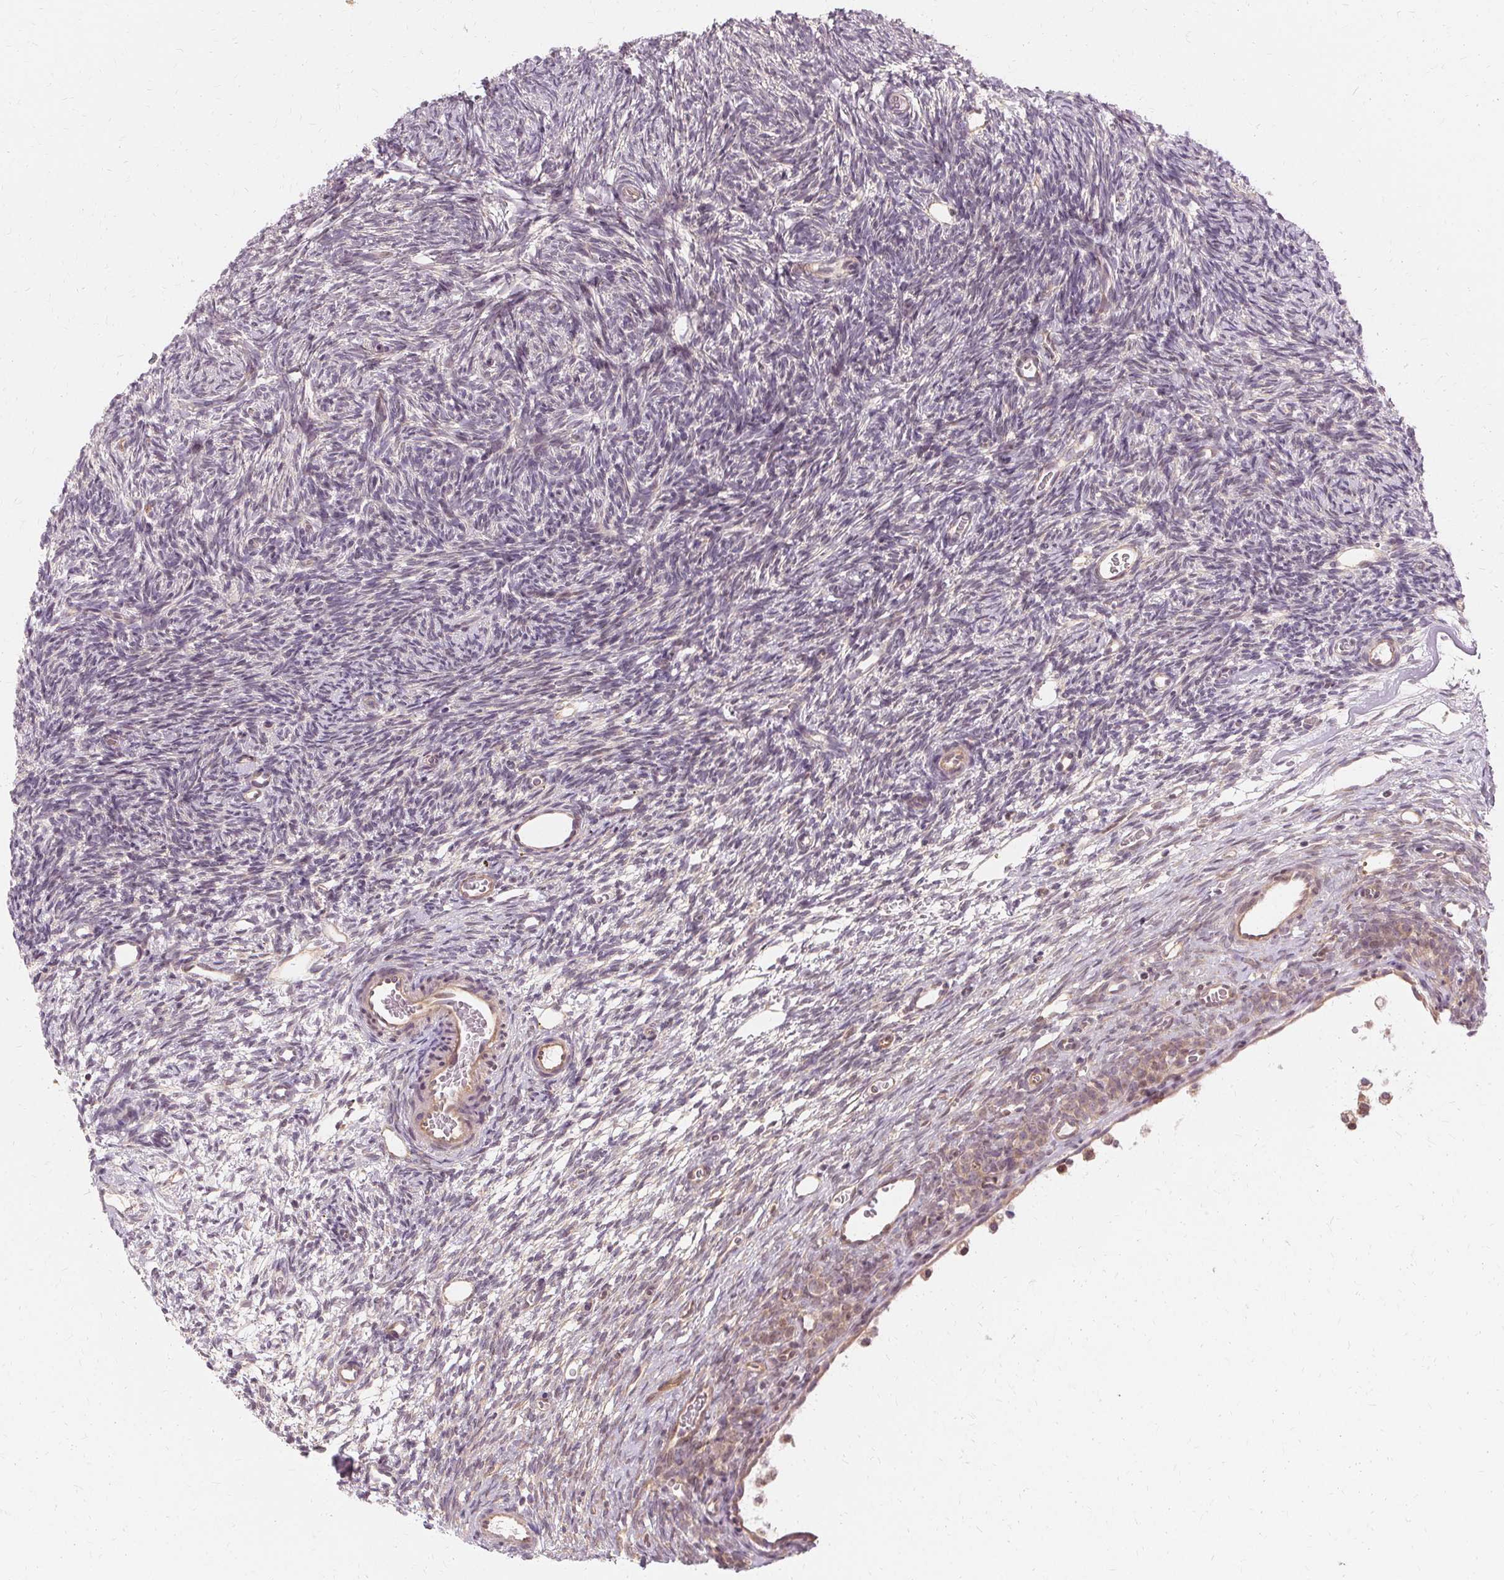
{"staining": {"intensity": "moderate", "quantity": "25%-75%", "location": "cytoplasmic/membranous"}, "tissue": "ovary", "cell_type": "Follicle cells", "image_type": "normal", "snomed": [{"axis": "morphology", "description": "Normal tissue, NOS"}, {"axis": "topography", "description": "Ovary"}], "caption": "Brown immunohistochemical staining in normal human ovary demonstrates moderate cytoplasmic/membranous positivity in approximately 25%-75% of follicle cells.", "gene": "USP8", "patient": {"sex": "female", "age": 34}}